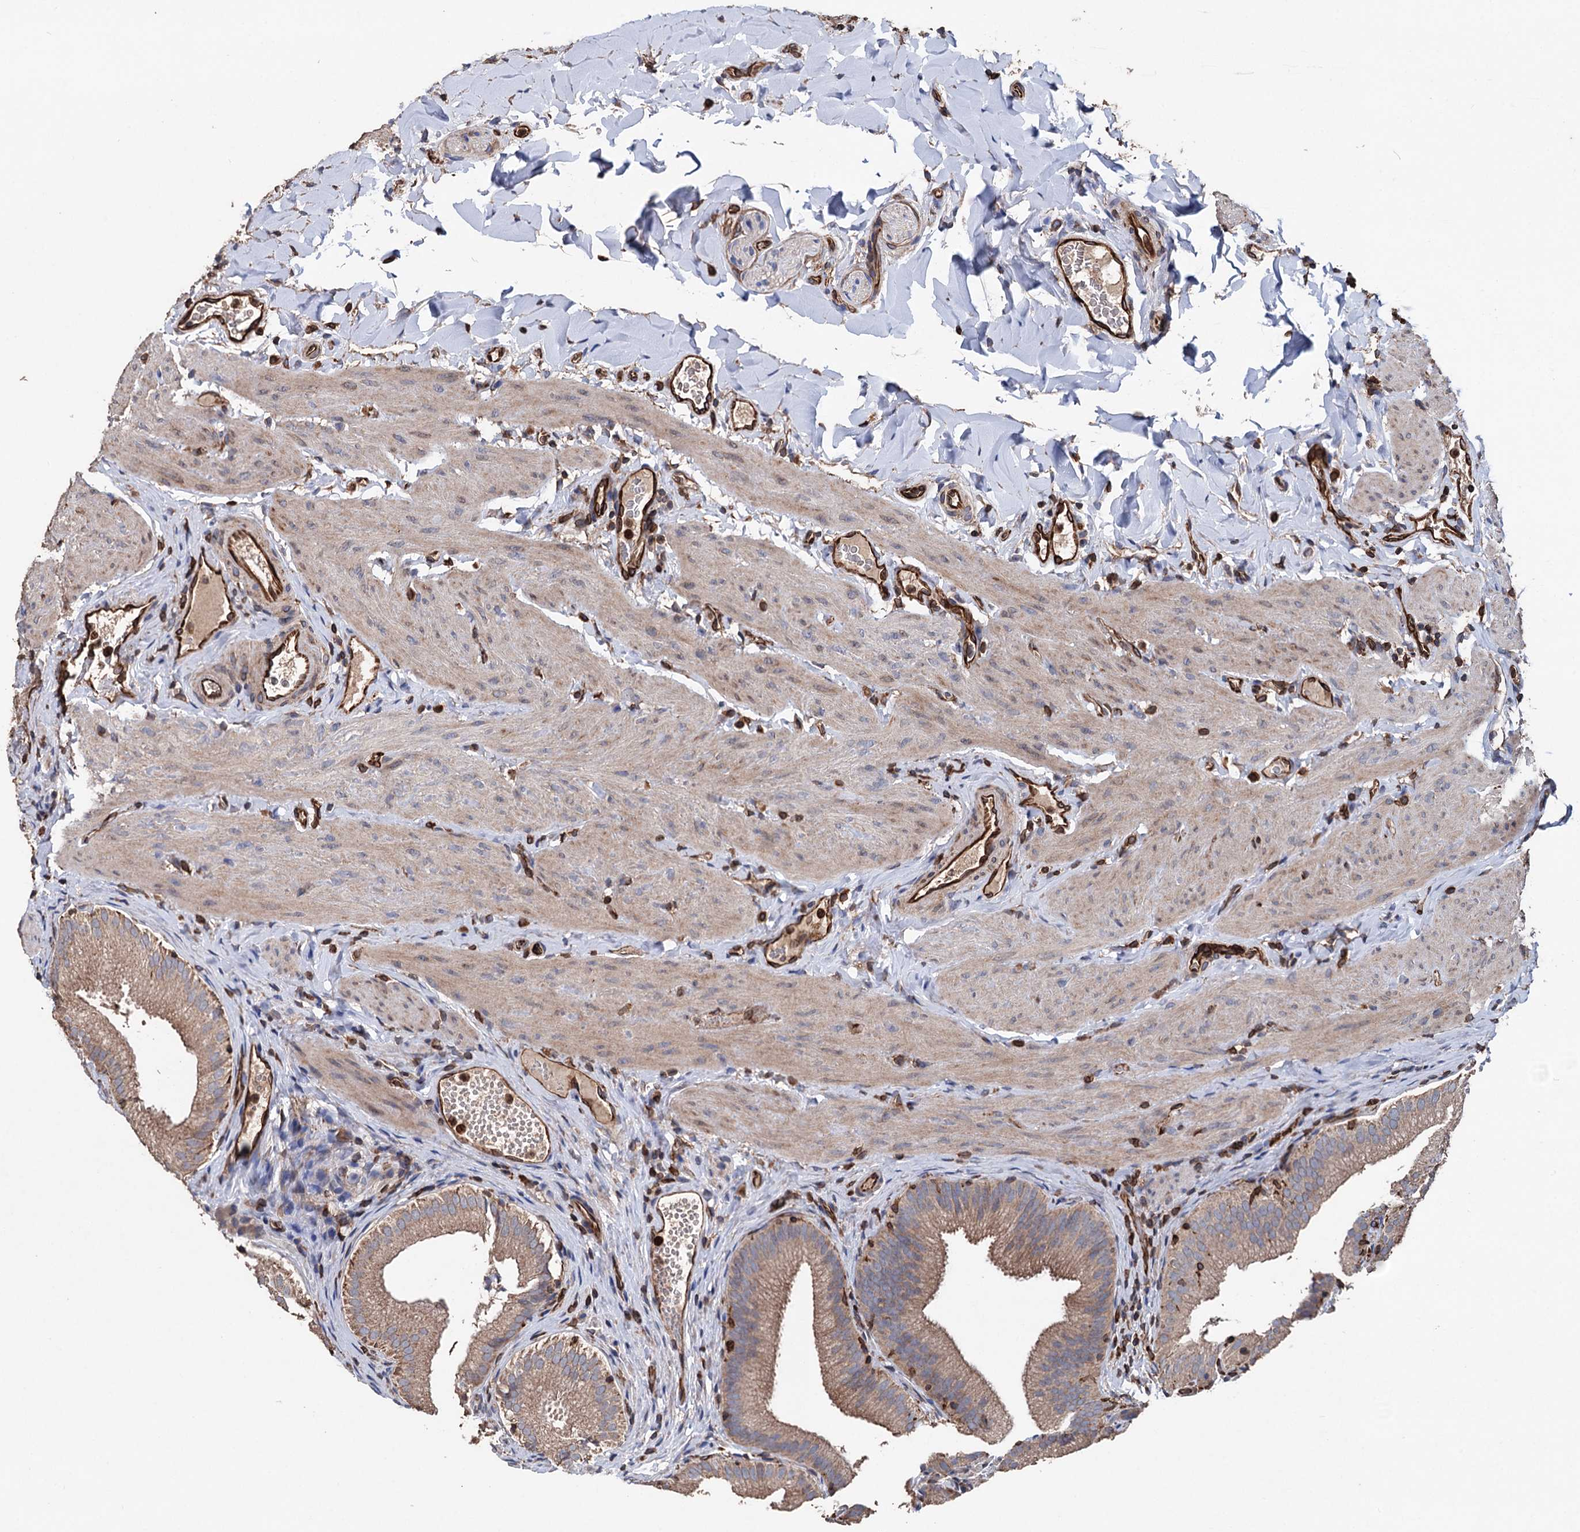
{"staining": {"intensity": "moderate", "quantity": ">75%", "location": "cytoplasmic/membranous"}, "tissue": "gallbladder", "cell_type": "Glandular cells", "image_type": "normal", "snomed": [{"axis": "morphology", "description": "Normal tissue, NOS"}, {"axis": "topography", "description": "Gallbladder"}], "caption": "Glandular cells show medium levels of moderate cytoplasmic/membranous expression in about >75% of cells in normal gallbladder.", "gene": "STING1", "patient": {"sex": "female", "age": 30}}